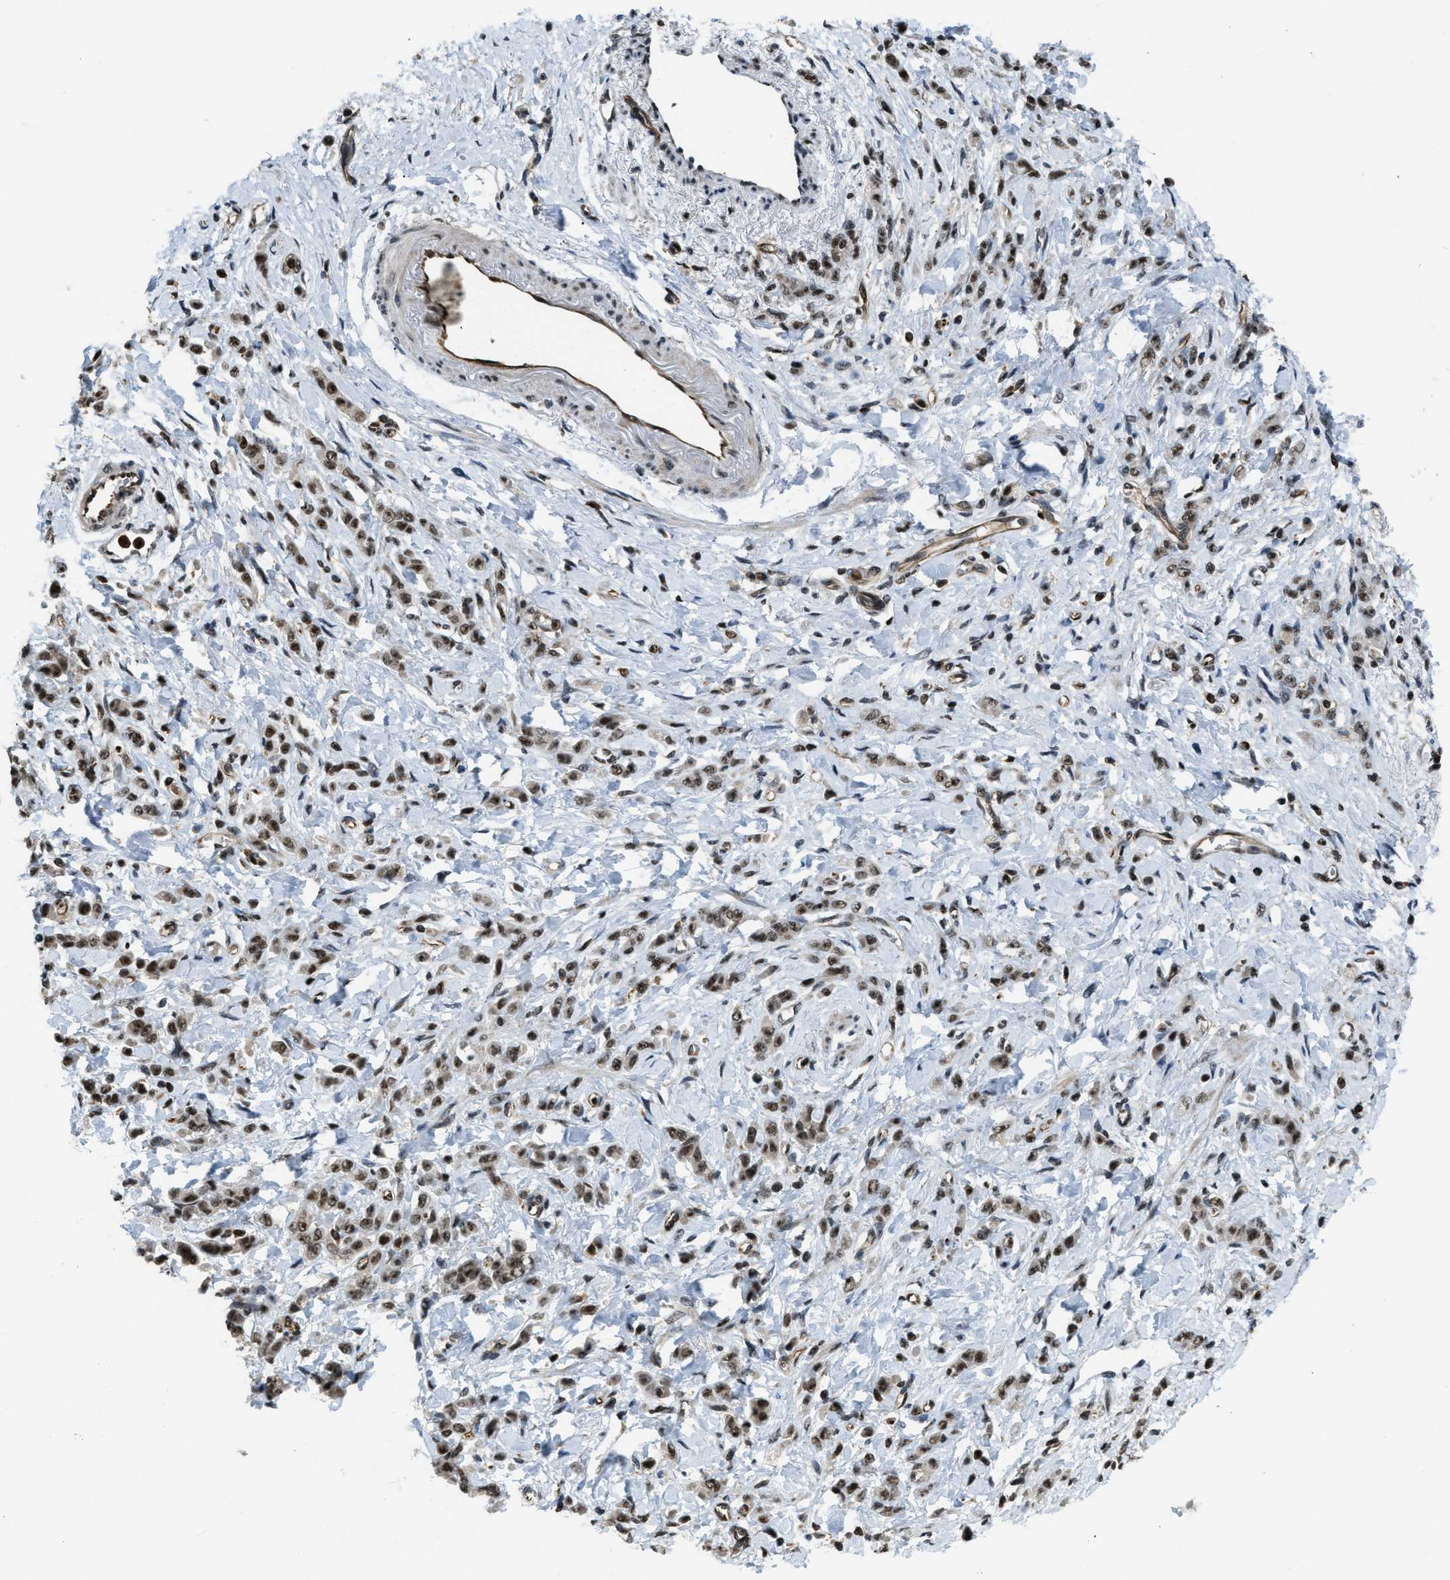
{"staining": {"intensity": "moderate", "quantity": ">75%", "location": "nuclear"}, "tissue": "stomach cancer", "cell_type": "Tumor cells", "image_type": "cancer", "snomed": [{"axis": "morphology", "description": "Normal tissue, NOS"}, {"axis": "morphology", "description": "Adenocarcinoma, NOS"}, {"axis": "topography", "description": "Stomach"}], "caption": "High-magnification brightfield microscopy of stomach cancer (adenocarcinoma) stained with DAB (brown) and counterstained with hematoxylin (blue). tumor cells exhibit moderate nuclear expression is present in about>75% of cells.", "gene": "E2F1", "patient": {"sex": "male", "age": 82}}